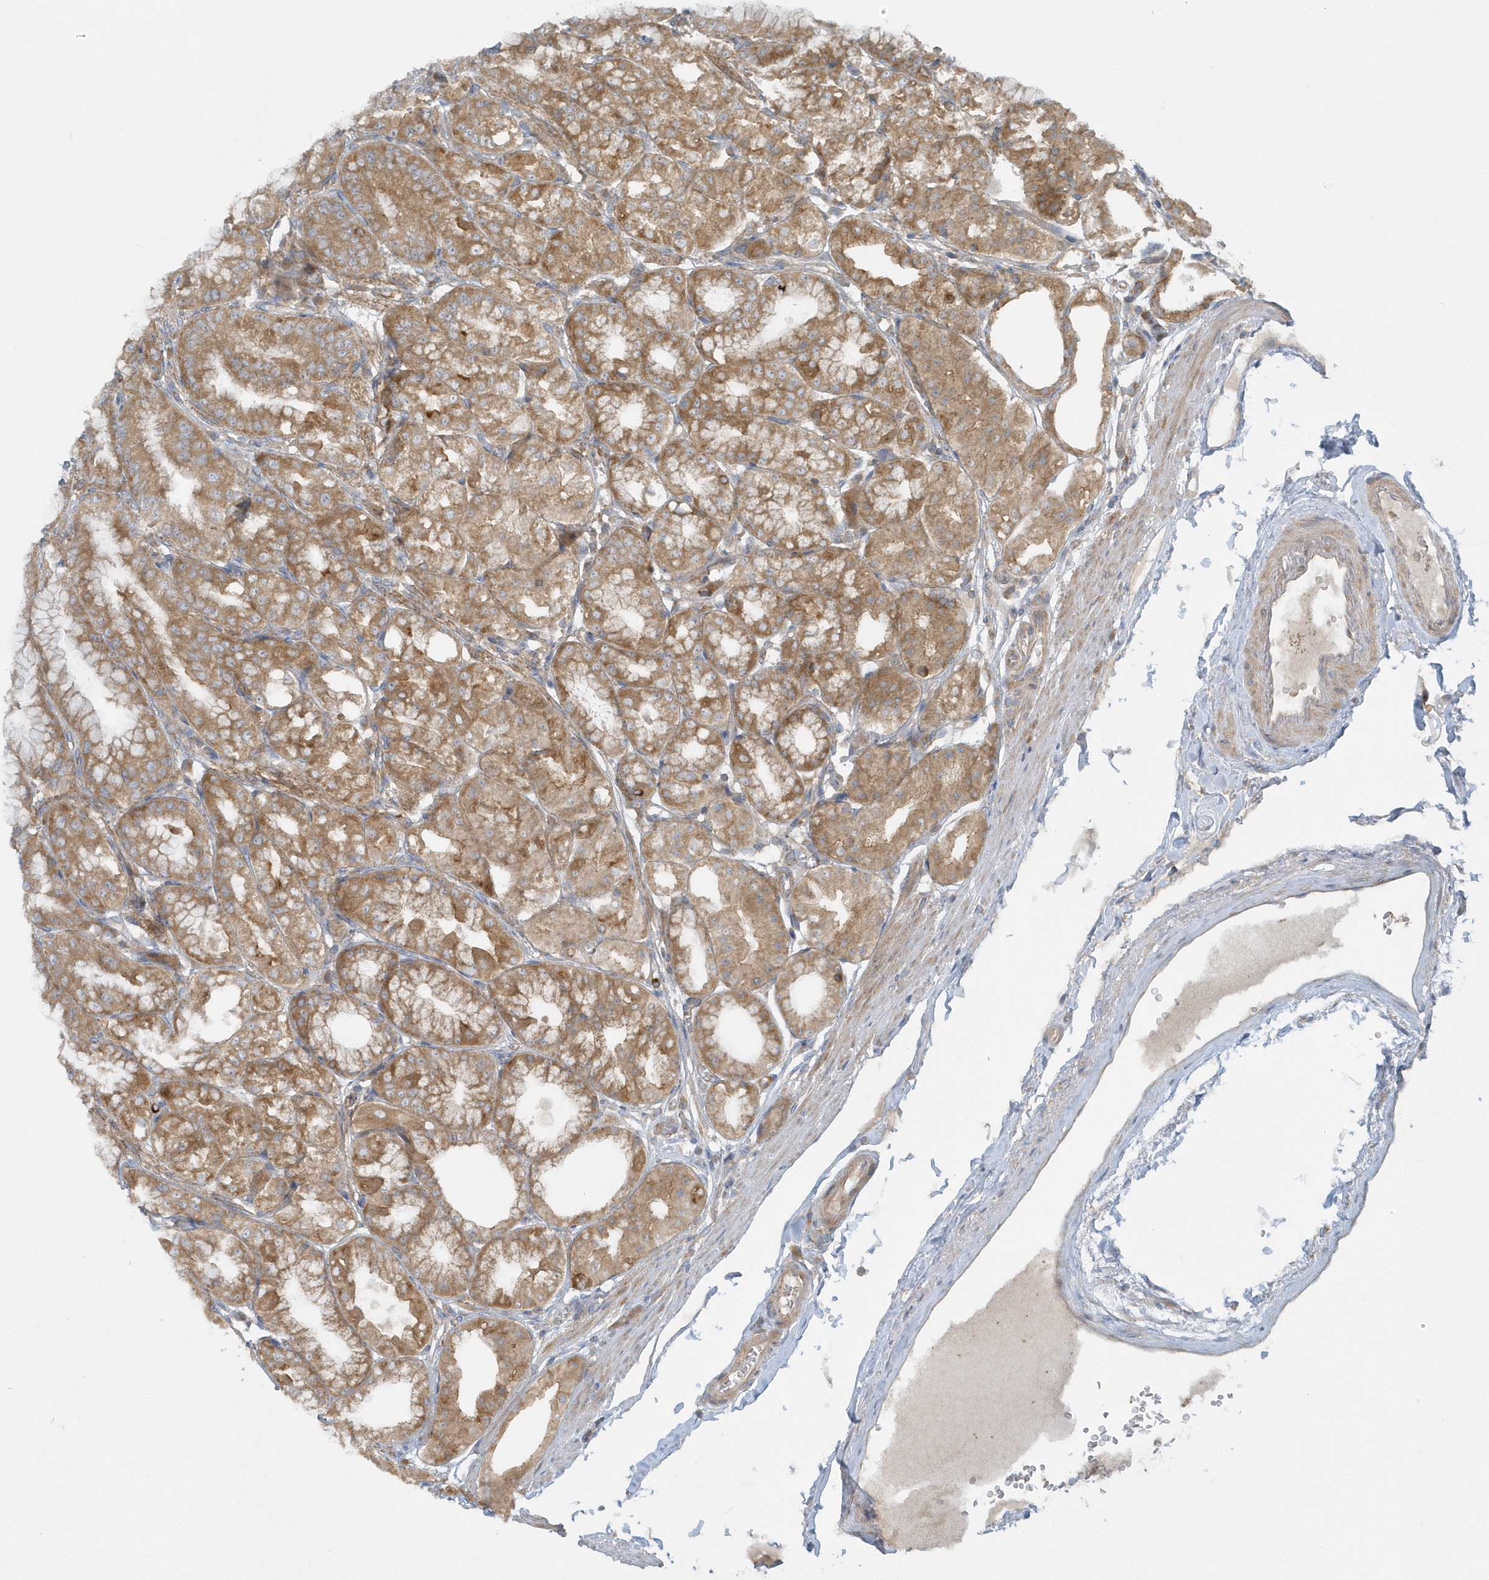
{"staining": {"intensity": "moderate", "quantity": ">75%", "location": "cytoplasmic/membranous"}, "tissue": "stomach", "cell_type": "Glandular cells", "image_type": "normal", "snomed": [{"axis": "morphology", "description": "Normal tissue, NOS"}, {"axis": "topography", "description": "Stomach, lower"}], "caption": "DAB immunohistochemical staining of unremarkable human stomach reveals moderate cytoplasmic/membranous protein positivity in about >75% of glandular cells.", "gene": "CNOT10", "patient": {"sex": "male", "age": 71}}